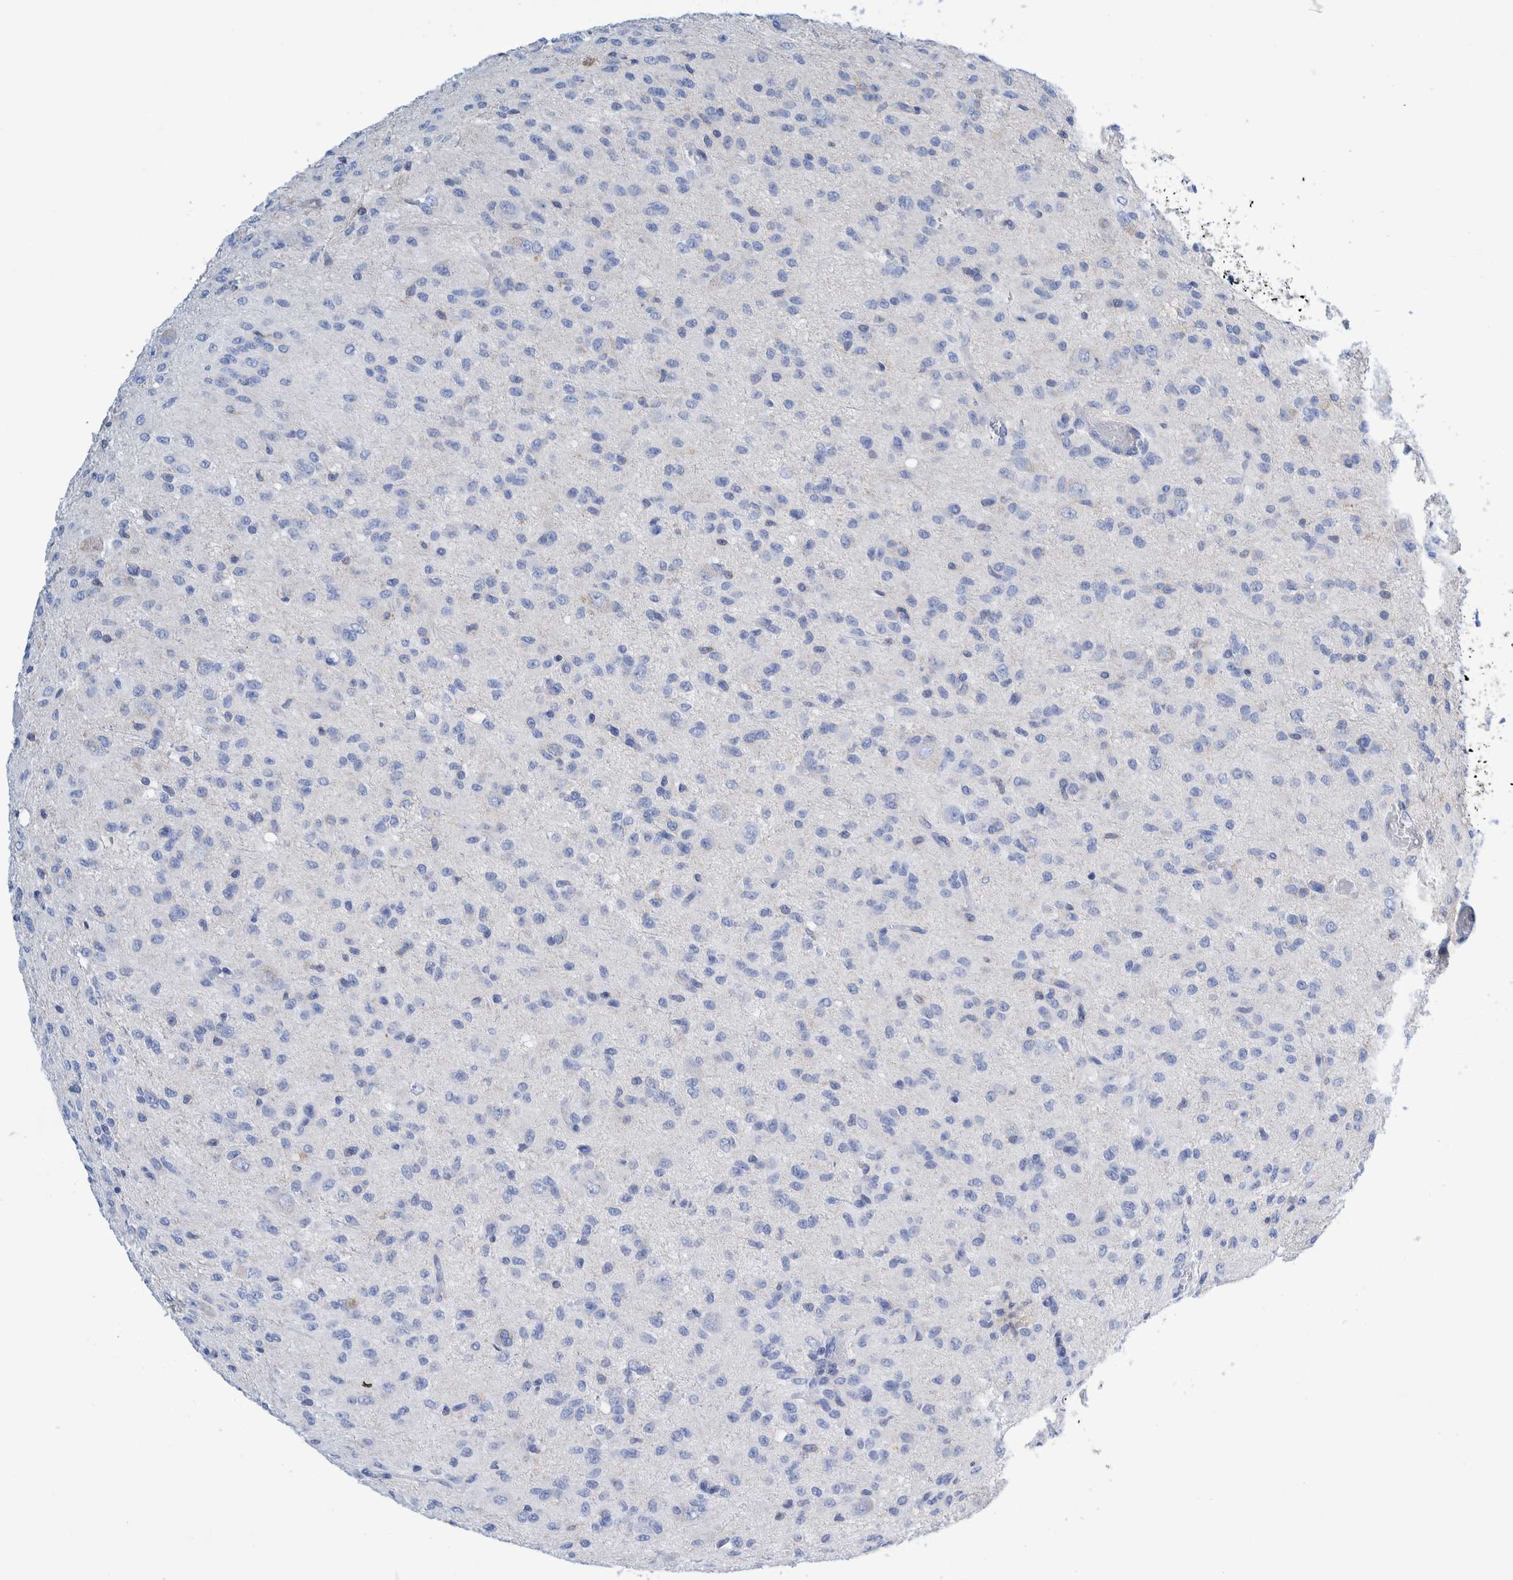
{"staining": {"intensity": "negative", "quantity": "none", "location": "none"}, "tissue": "glioma", "cell_type": "Tumor cells", "image_type": "cancer", "snomed": [{"axis": "morphology", "description": "Glioma, malignant, High grade"}, {"axis": "topography", "description": "Brain"}], "caption": "A photomicrograph of human malignant glioma (high-grade) is negative for staining in tumor cells.", "gene": "KRT14", "patient": {"sex": "female", "age": 59}}